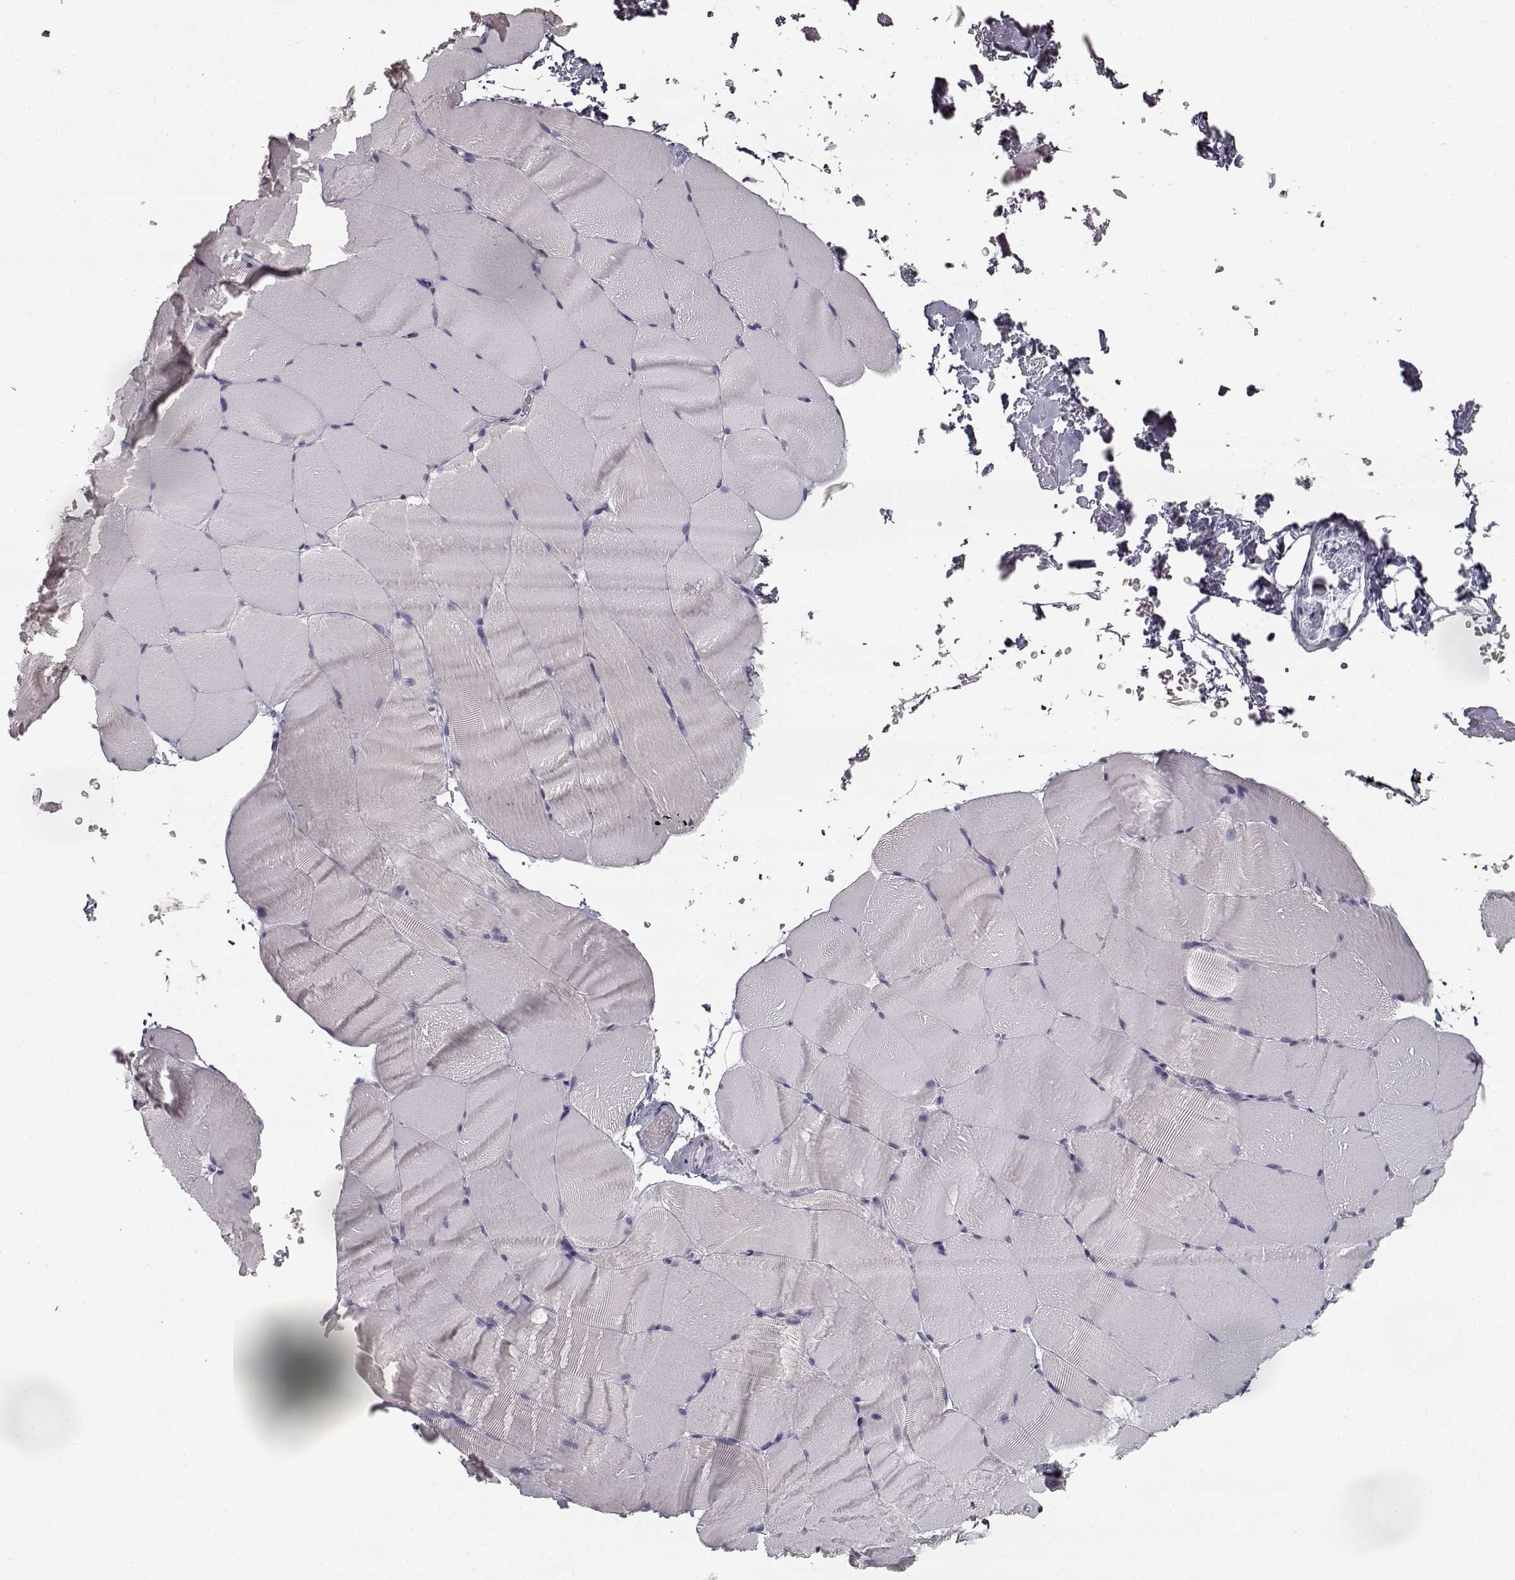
{"staining": {"intensity": "negative", "quantity": "none", "location": "none"}, "tissue": "skeletal muscle", "cell_type": "Myocytes", "image_type": "normal", "snomed": [{"axis": "morphology", "description": "Normal tissue, NOS"}, {"axis": "topography", "description": "Skeletal muscle"}], "caption": "Micrograph shows no protein expression in myocytes of normal skeletal muscle. (DAB (3,3'-diaminobenzidine) IHC visualized using brightfield microscopy, high magnification).", "gene": "SEMG2", "patient": {"sex": "female", "age": 37}}